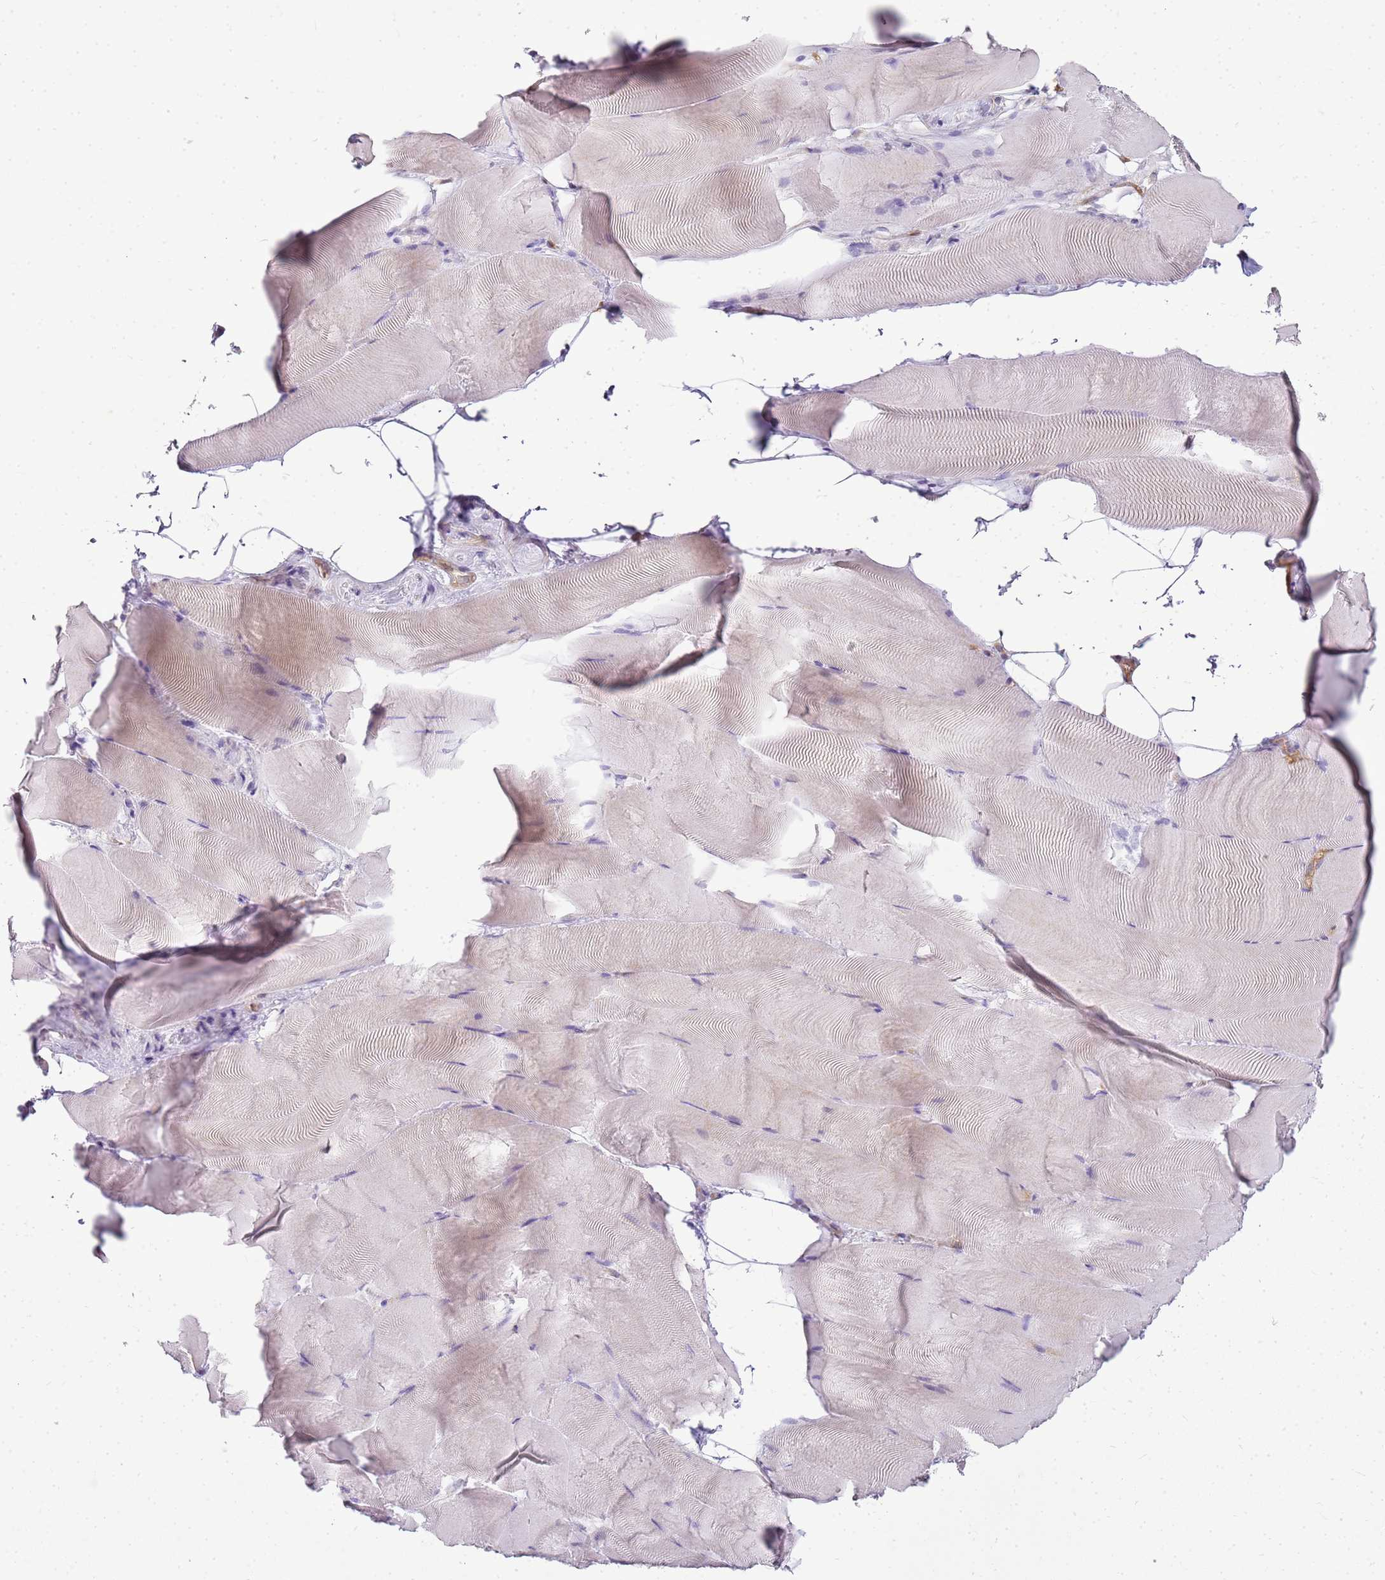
{"staining": {"intensity": "weak", "quantity": "<25%", "location": "cytoplasmic/membranous"}, "tissue": "skeletal muscle", "cell_type": "Myocytes", "image_type": "normal", "snomed": [{"axis": "morphology", "description": "Normal tissue, NOS"}, {"axis": "topography", "description": "Skeletal muscle"}], "caption": "Immunohistochemical staining of normal skeletal muscle shows no significant staining in myocytes.", "gene": "SULT1E1", "patient": {"sex": "female", "age": 64}}